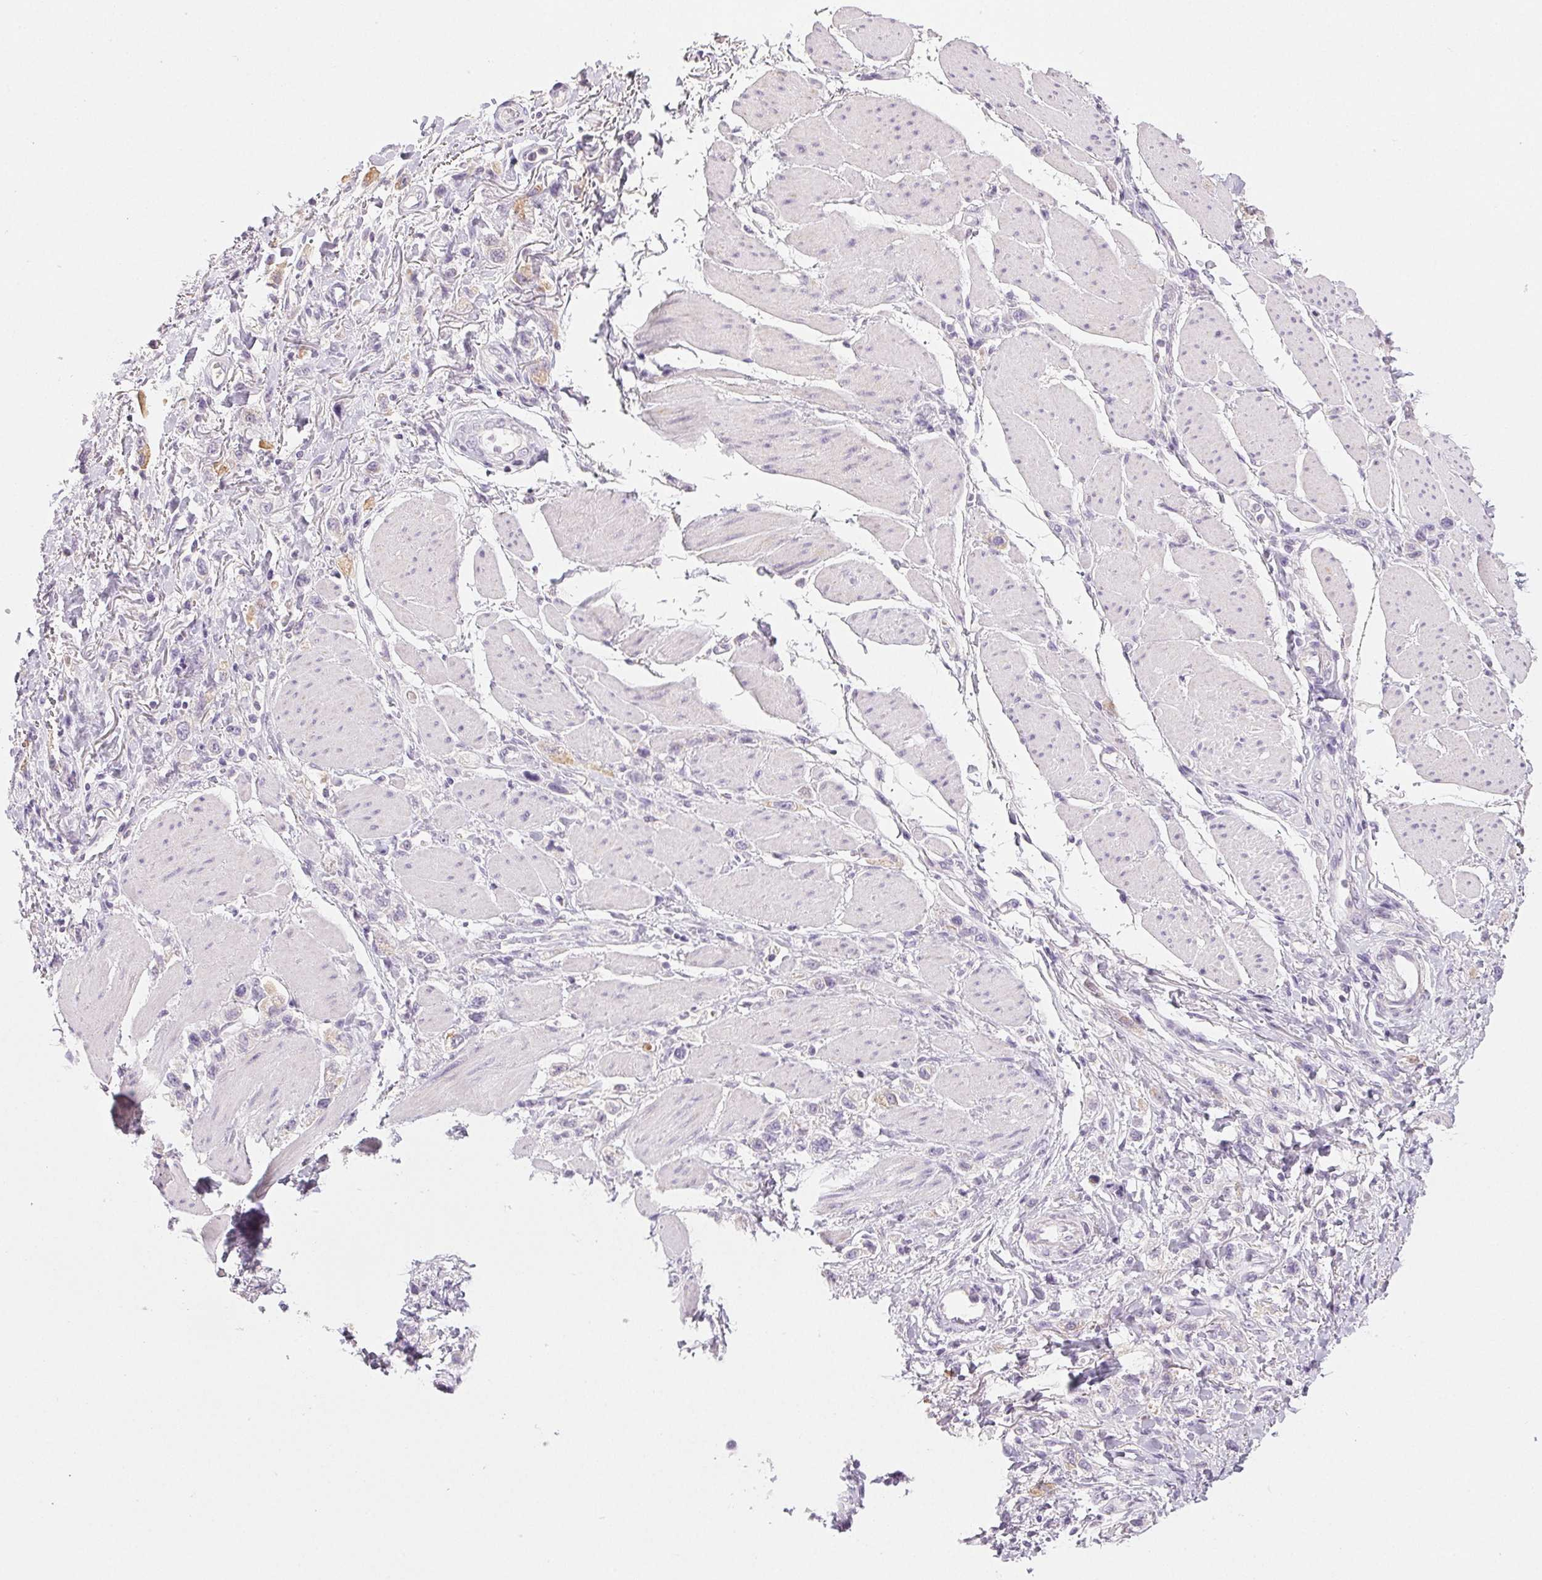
{"staining": {"intensity": "negative", "quantity": "none", "location": "none"}, "tissue": "stomach cancer", "cell_type": "Tumor cells", "image_type": "cancer", "snomed": [{"axis": "morphology", "description": "Adenocarcinoma, NOS"}, {"axis": "topography", "description": "Stomach"}], "caption": "Immunohistochemistry micrograph of neoplastic tissue: human stomach cancer stained with DAB (3,3'-diaminobenzidine) shows no significant protein staining in tumor cells.", "gene": "COL7A1", "patient": {"sex": "female", "age": 65}}